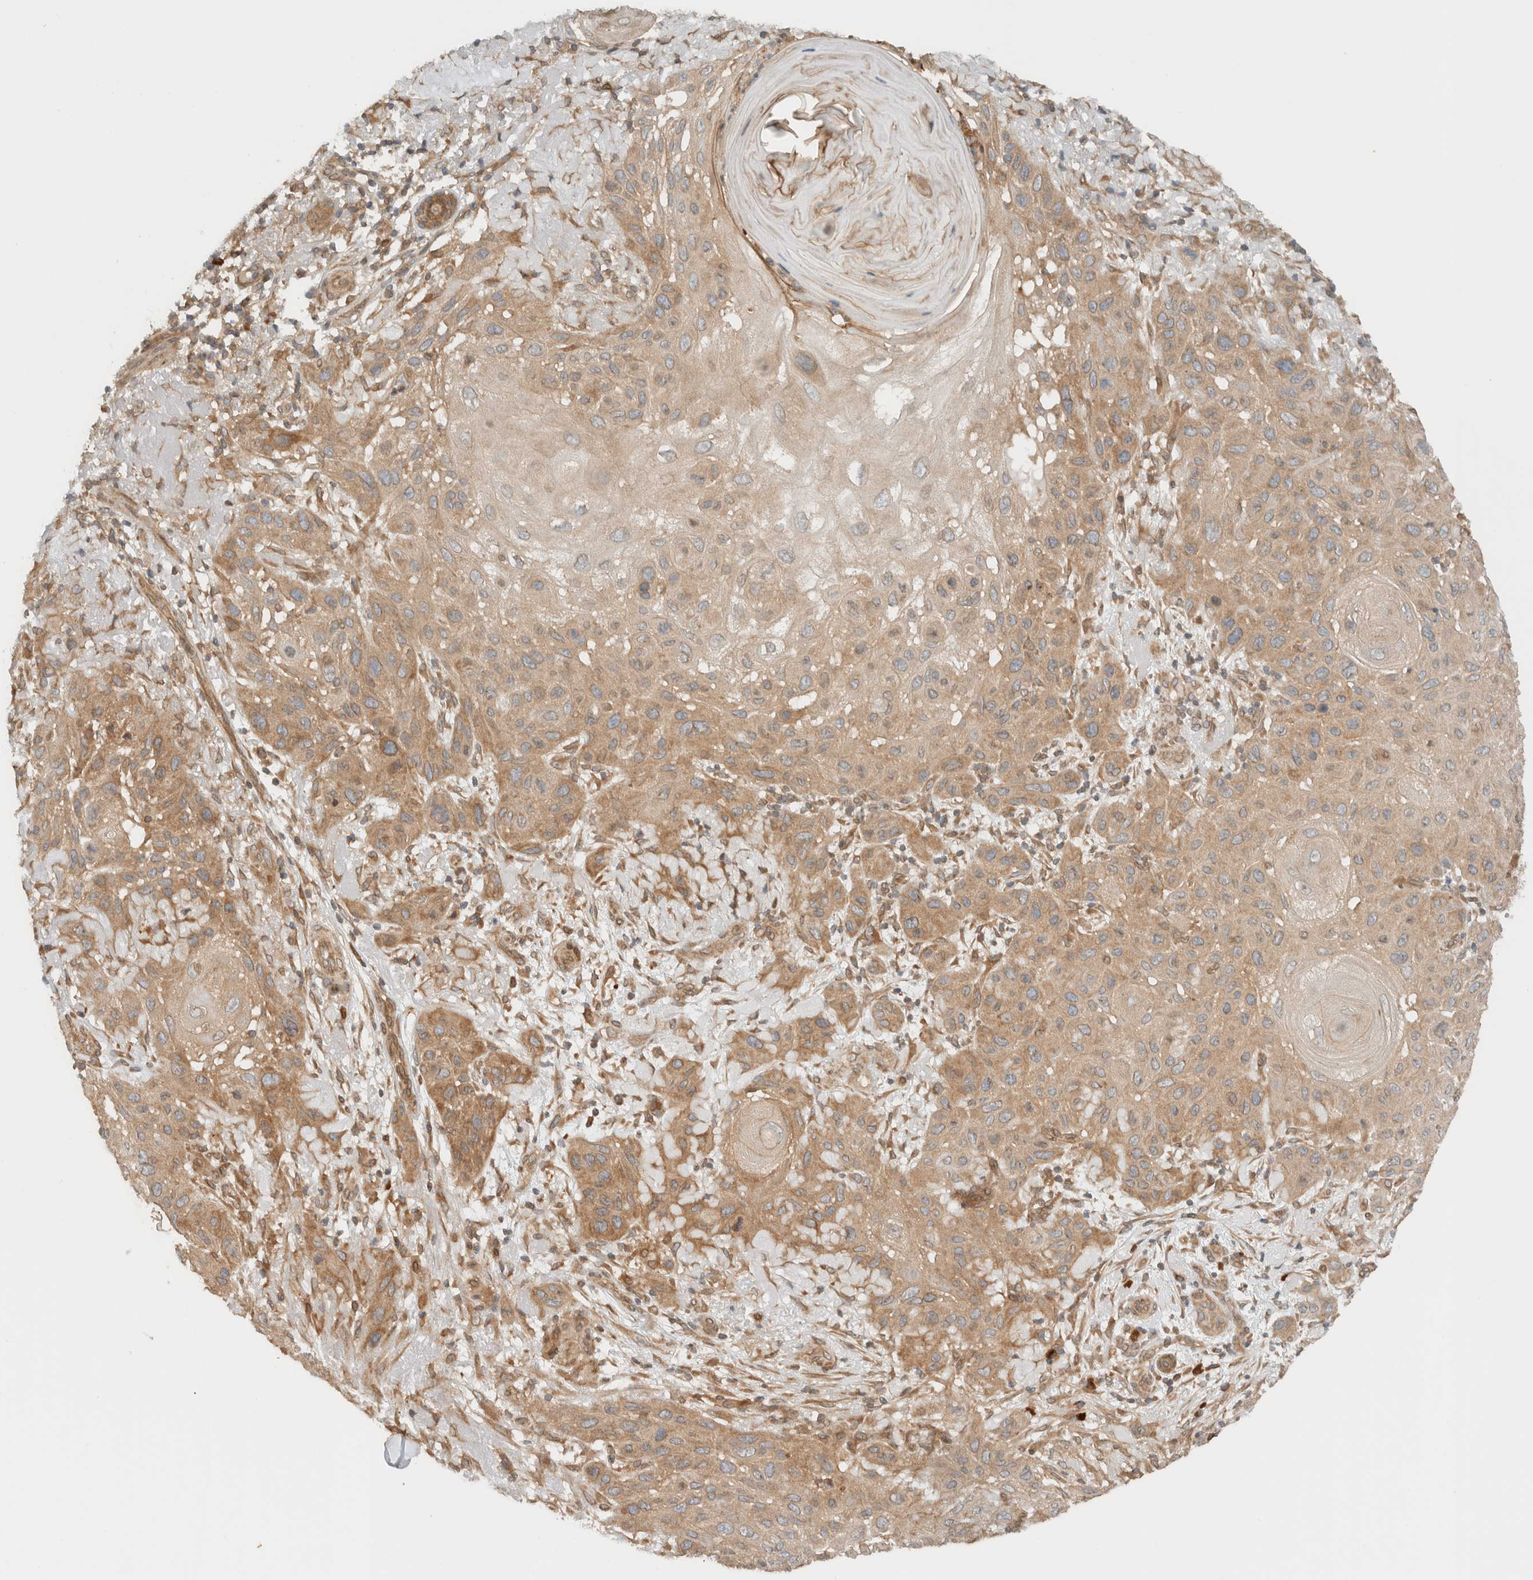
{"staining": {"intensity": "moderate", "quantity": ">75%", "location": "cytoplasmic/membranous"}, "tissue": "skin cancer", "cell_type": "Tumor cells", "image_type": "cancer", "snomed": [{"axis": "morphology", "description": "Normal tissue, NOS"}, {"axis": "morphology", "description": "Squamous cell carcinoma, NOS"}, {"axis": "topography", "description": "Skin"}], "caption": "Approximately >75% of tumor cells in human squamous cell carcinoma (skin) display moderate cytoplasmic/membranous protein positivity as visualized by brown immunohistochemical staining.", "gene": "ARFGEF2", "patient": {"sex": "female", "age": 96}}